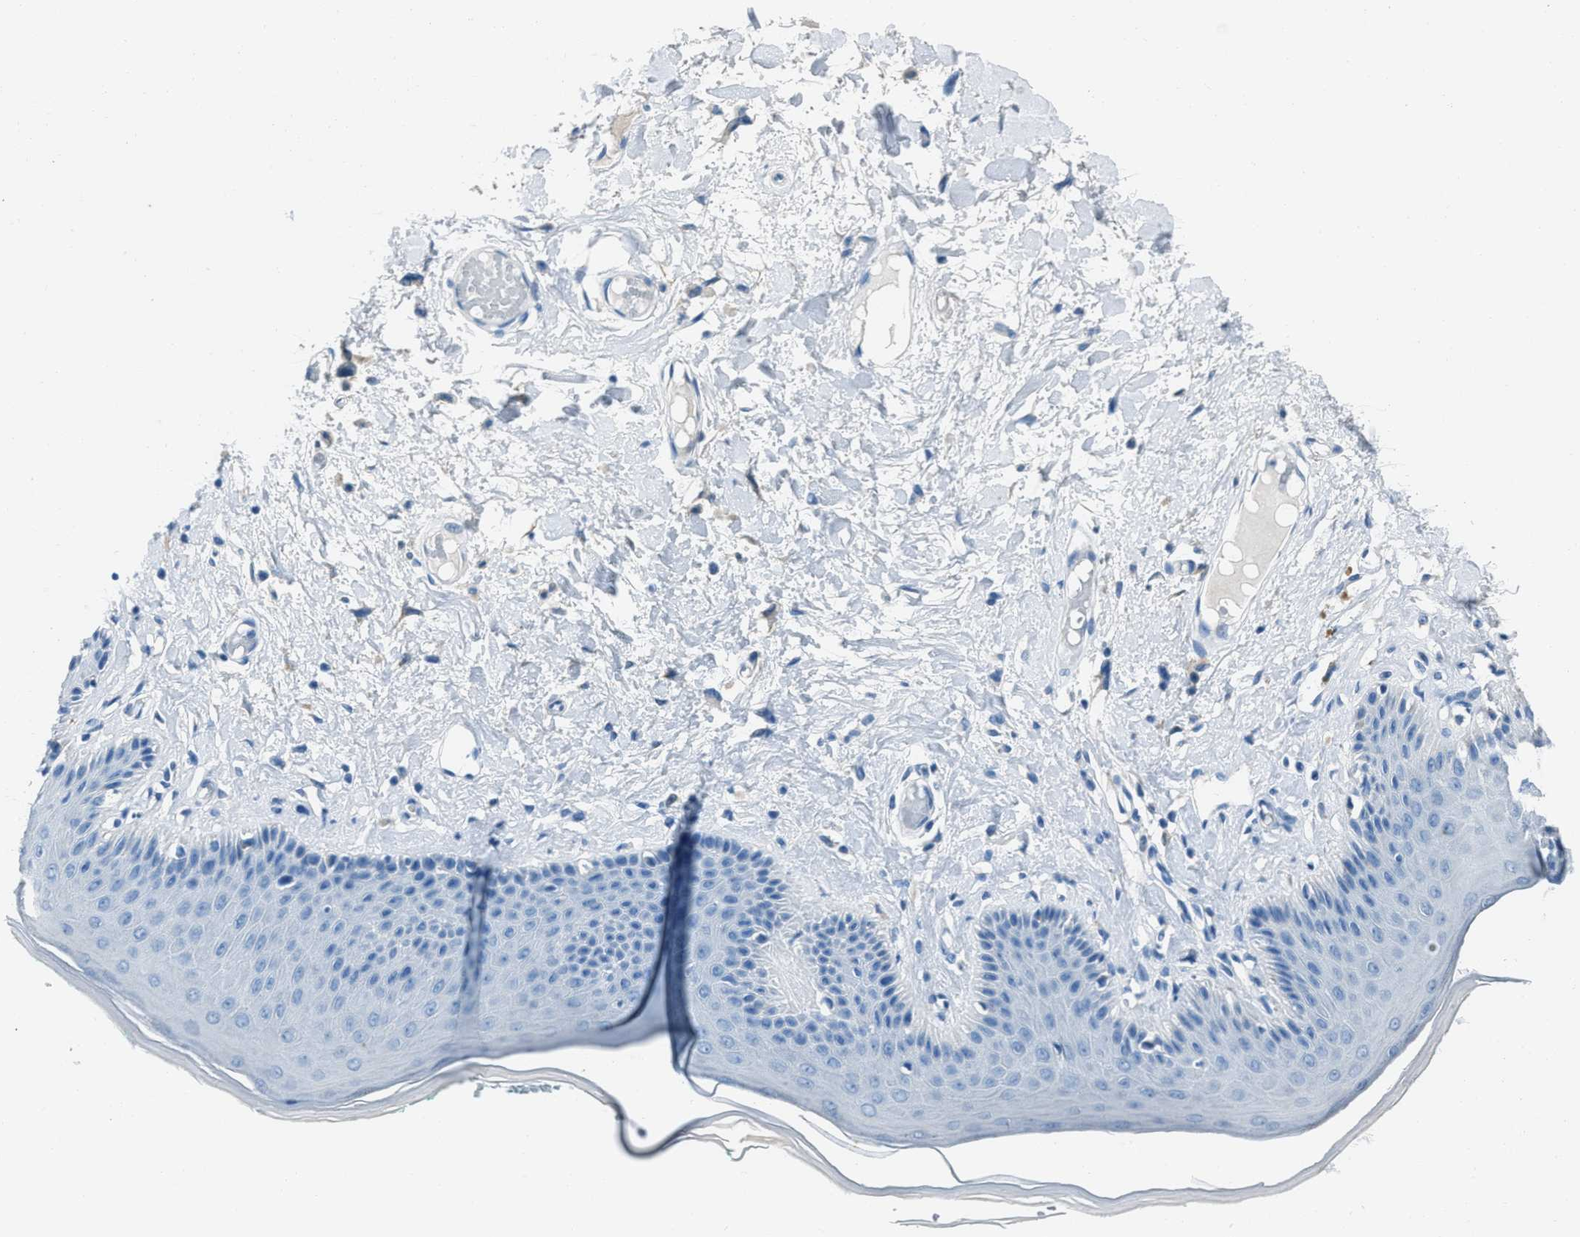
{"staining": {"intensity": "negative", "quantity": "none", "location": "none"}, "tissue": "skin", "cell_type": "Epidermal cells", "image_type": "normal", "snomed": [{"axis": "morphology", "description": "Normal tissue, NOS"}, {"axis": "topography", "description": "Vulva"}], "caption": "High power microscopy histopathology image of an immunohistochemistry image of benign skin, revealing no significant staining in epidermal cells.", "gene": "AMACR", "patient": {"sex": "female", "age": 73}}